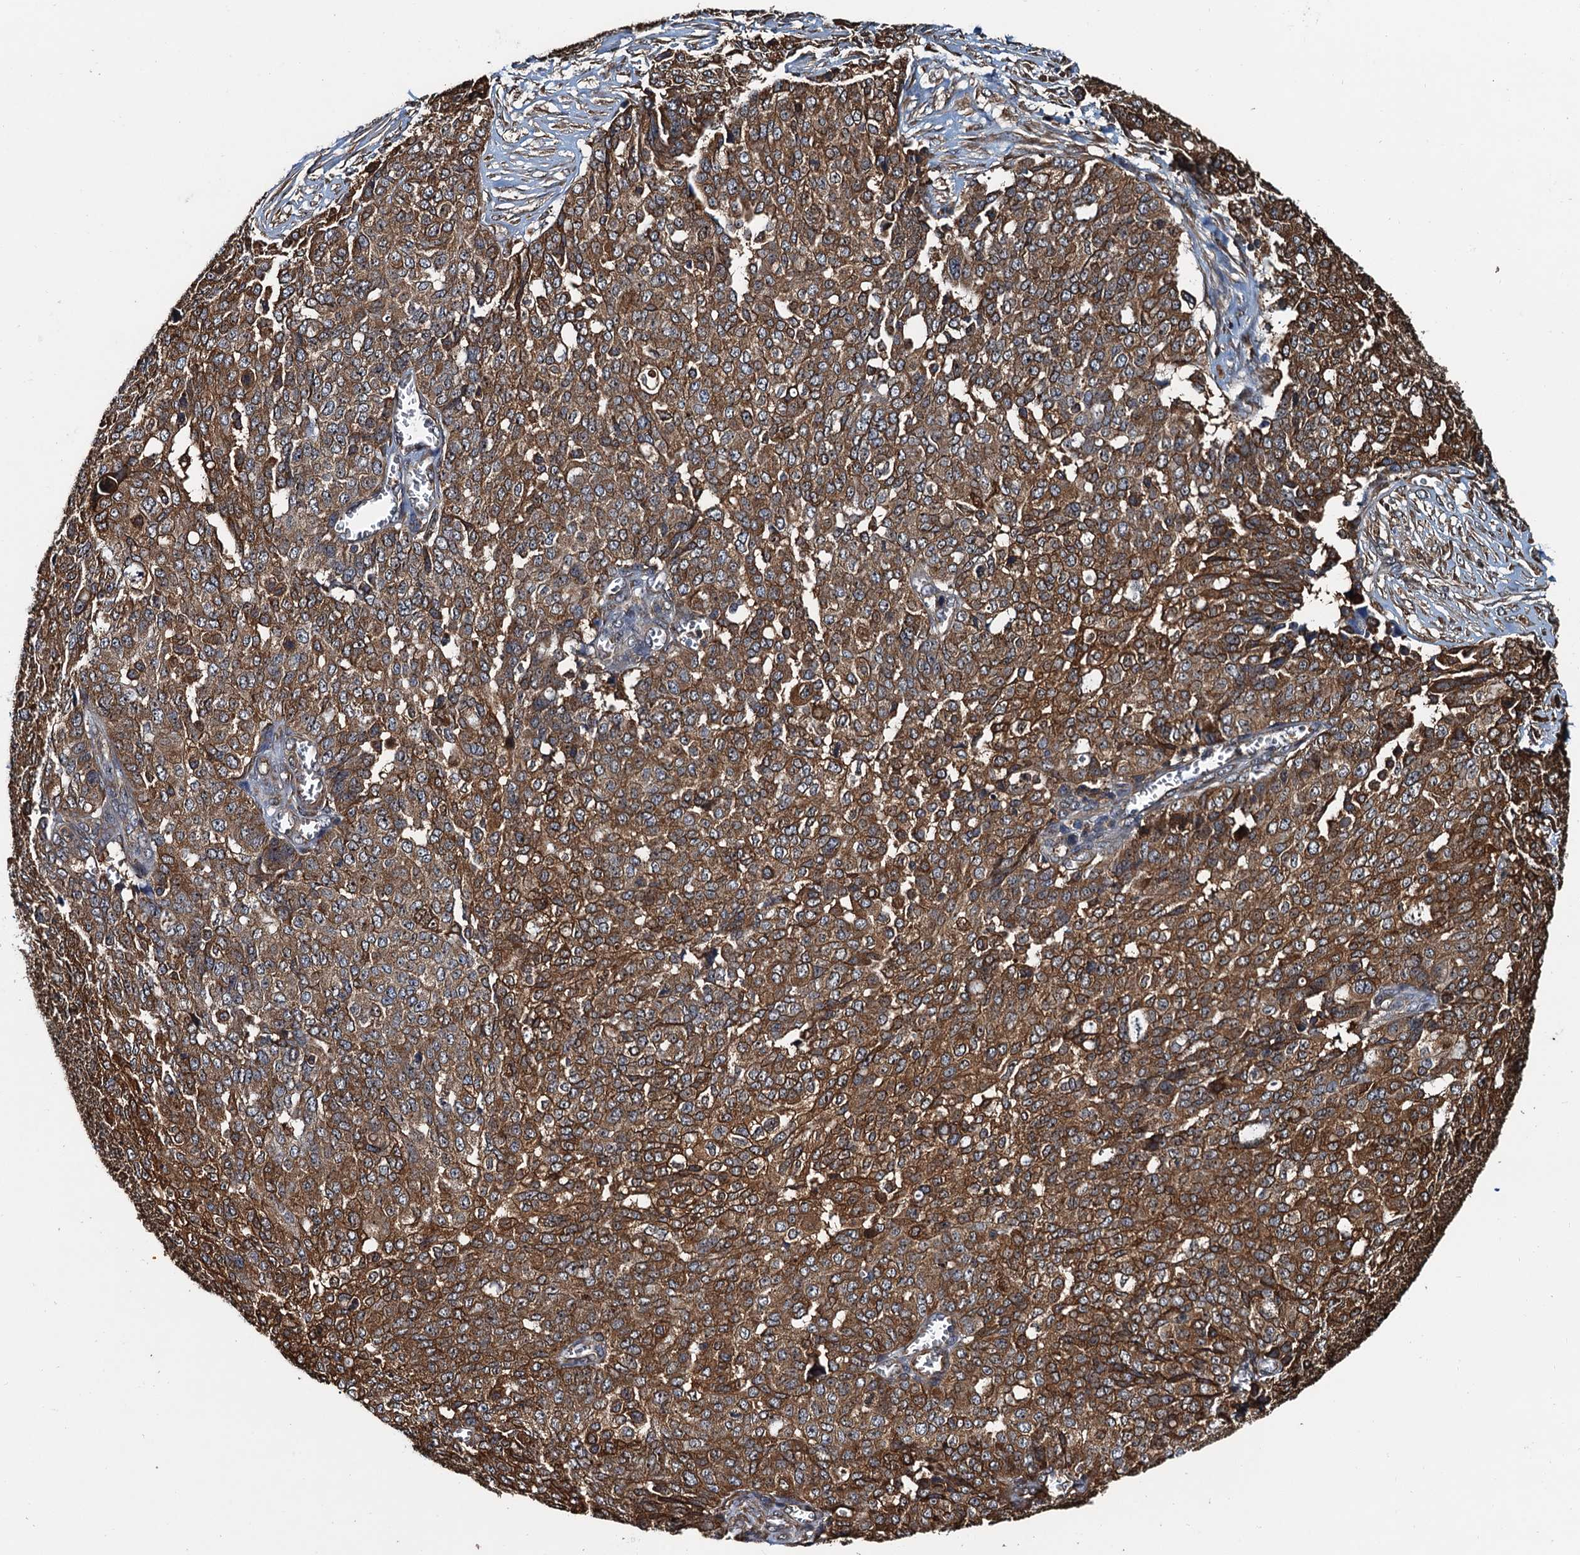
{"staining": {"intensity": "strong", "quantity": ">75%", "location": "cytoplasmic/membranous"}, "tissue": "ovarian cancer", "cell_type": "Tumor cells", "image_type": "cancer", "snomed": [{"axis": "morphology", "description": "Cystadenocarcinoma, serous, NOS"}, {"axis": "topography", "description": "Soft tissue"}, {"axis": "topography", "description": "Ovary"}], "caption": "This photomicrograph exhibits IHC staining of human ovarian serous cystadenocarcinoma, with high strong cytoplasmic/membranous staining in about >75% of tumor cells.", "gene": "USP6NL", "patient": {"sex": "female", "age": 57}}